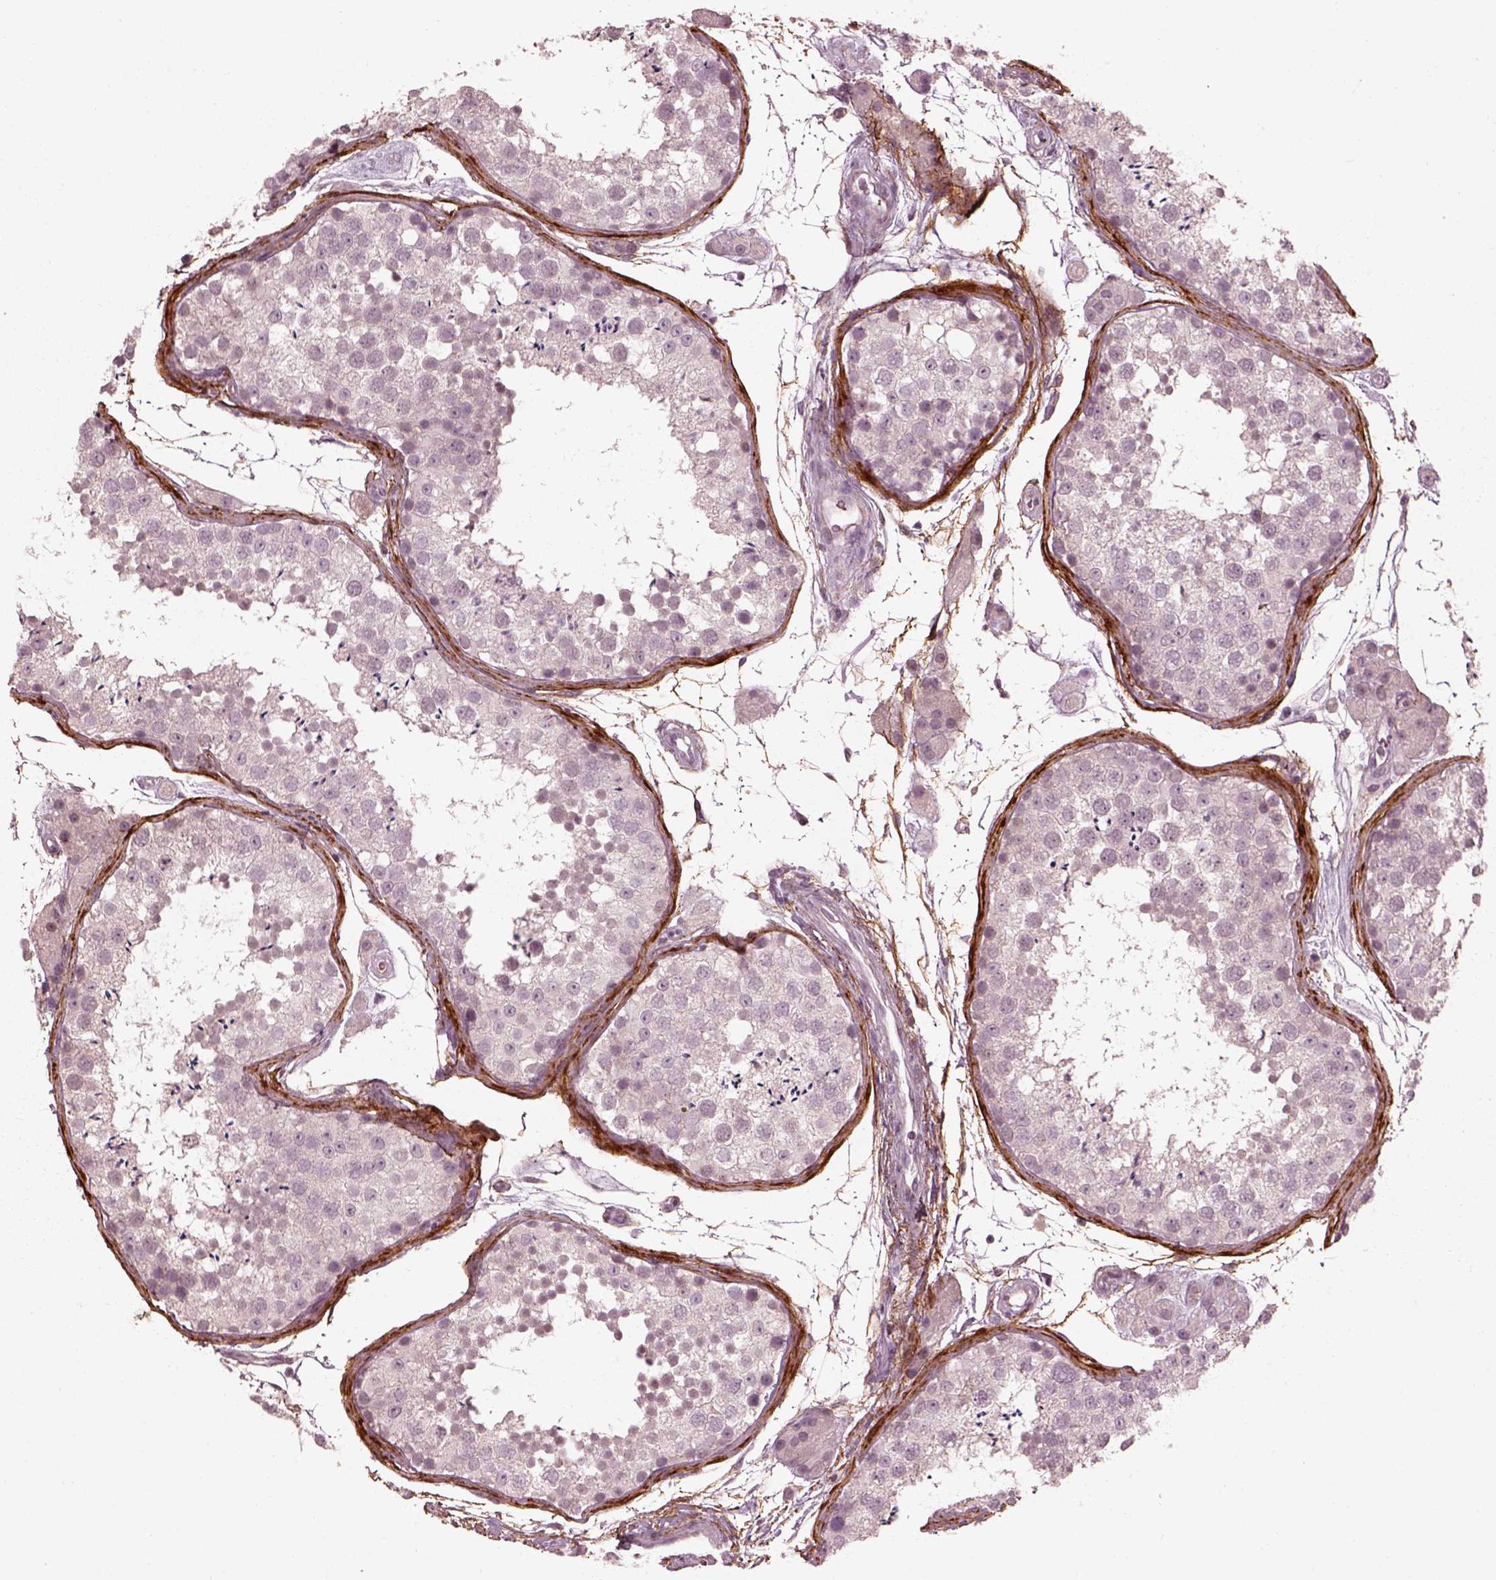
{"staining": {"intensity": "negative", "quantity": "none", "location": "none"}, "tissue": "testis", "cell_type": "Cells in seminiferous ducts", "image_type": "normal", "snomed": [{"axis": "morphology", "description": "Normal tissue, NOS"}, {"axis": "topography", "description": "Testis"}], "caption": "IHC of benign human testis demonstrates no positivity in cells in seminiferous ducts.", "gene": "EFEMP1", "patient": {"sex": "male", "age": 41}}